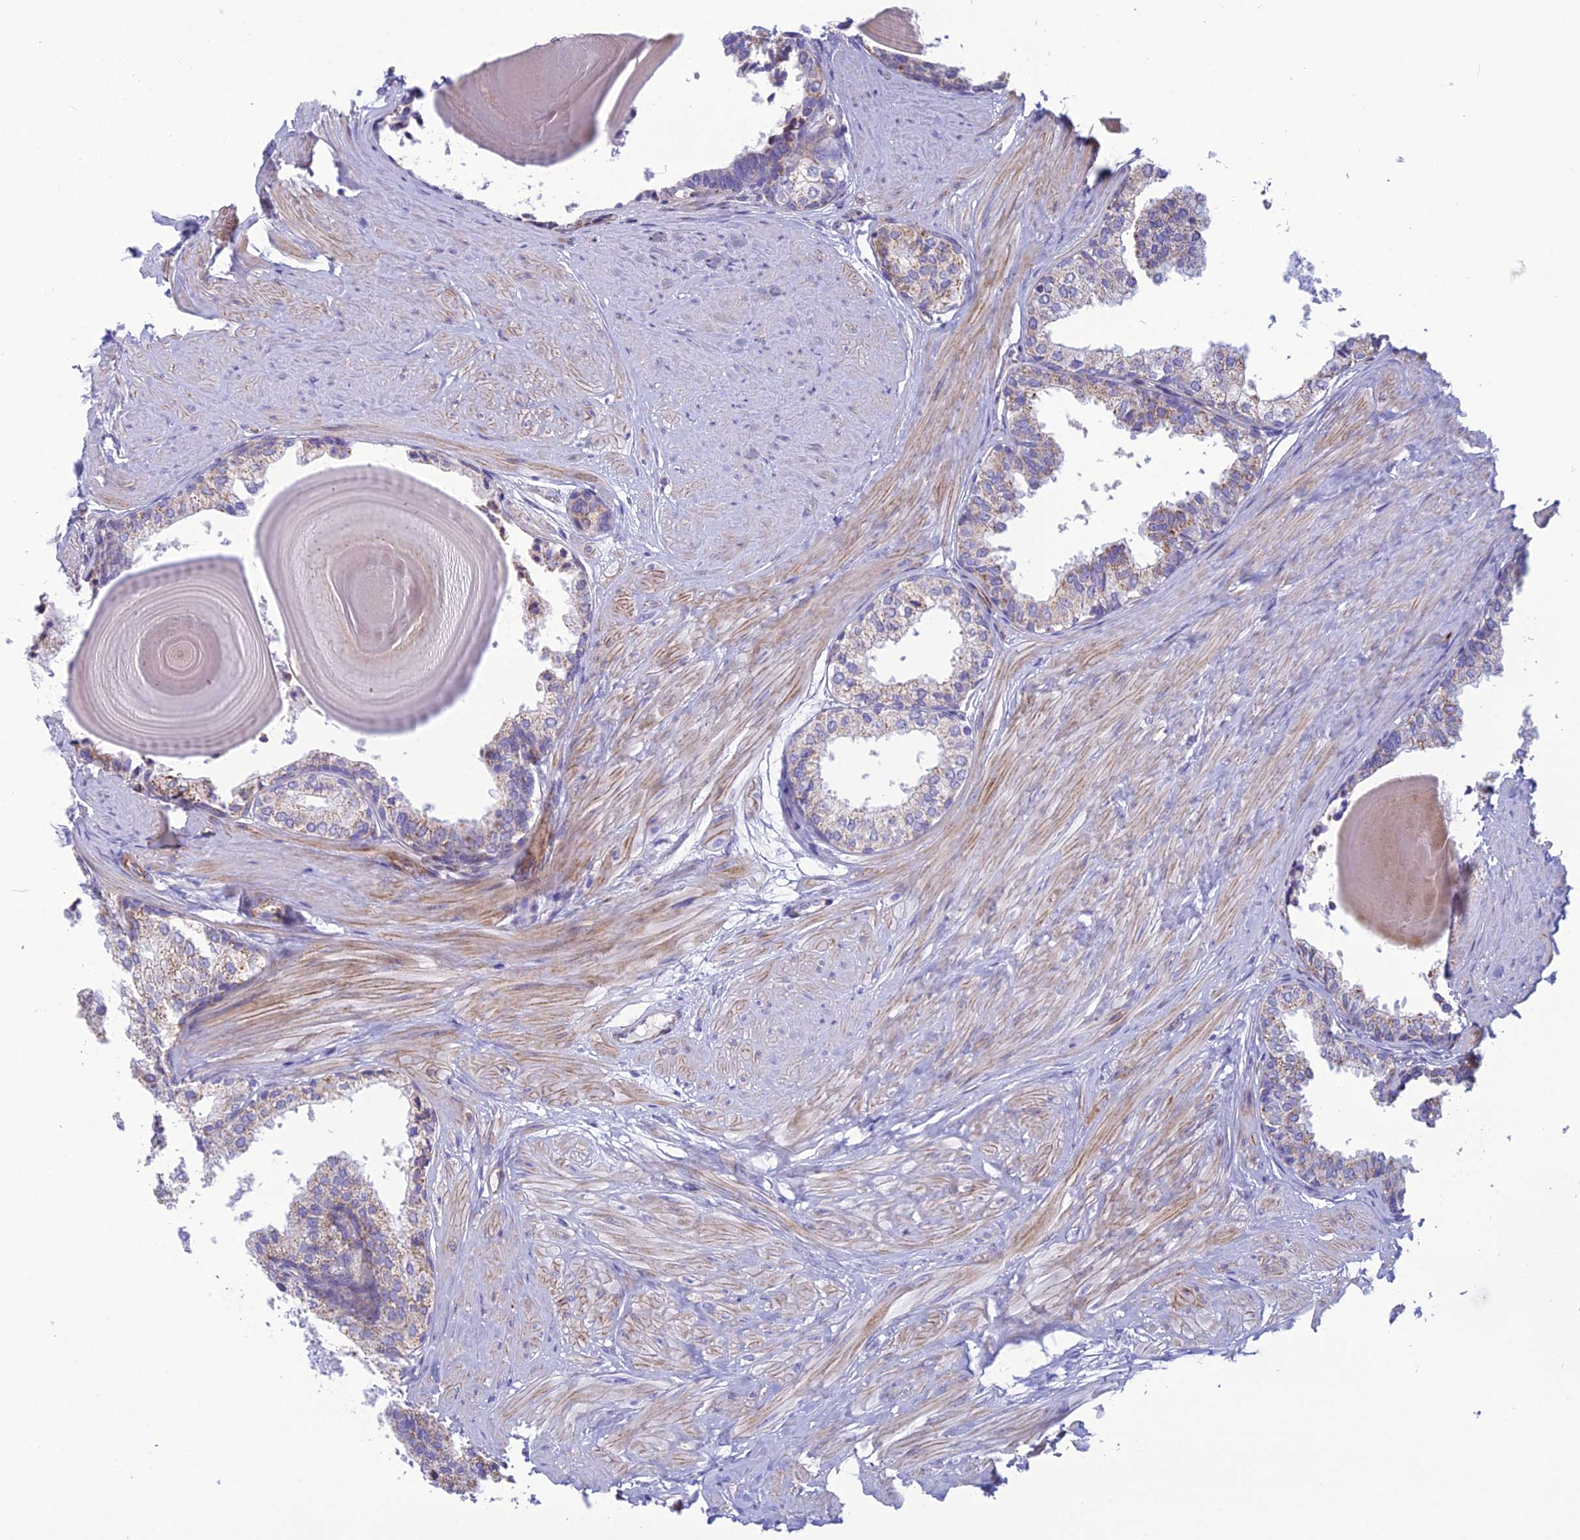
{"staining": {"intensity": "weak", "quantity": "25%-75%", "location": "cytoplasmic/membranous"}, "tissue": "prostate", "cell_type": "Glandular cells", "image_type": "normal", "snomed": [{"axis": "morphology", "description": "Normal tissue, NOS"}, {"axis": "topography", "description": "Prostate"}], "caption": "Weak cytoplasmic/membranous staining for a protein is present in approximately 25%-75% of glandular cells of normal prostate using IHC.", "gene": "POMGNT1", "patient": {"sex": "male", "age": 48}}